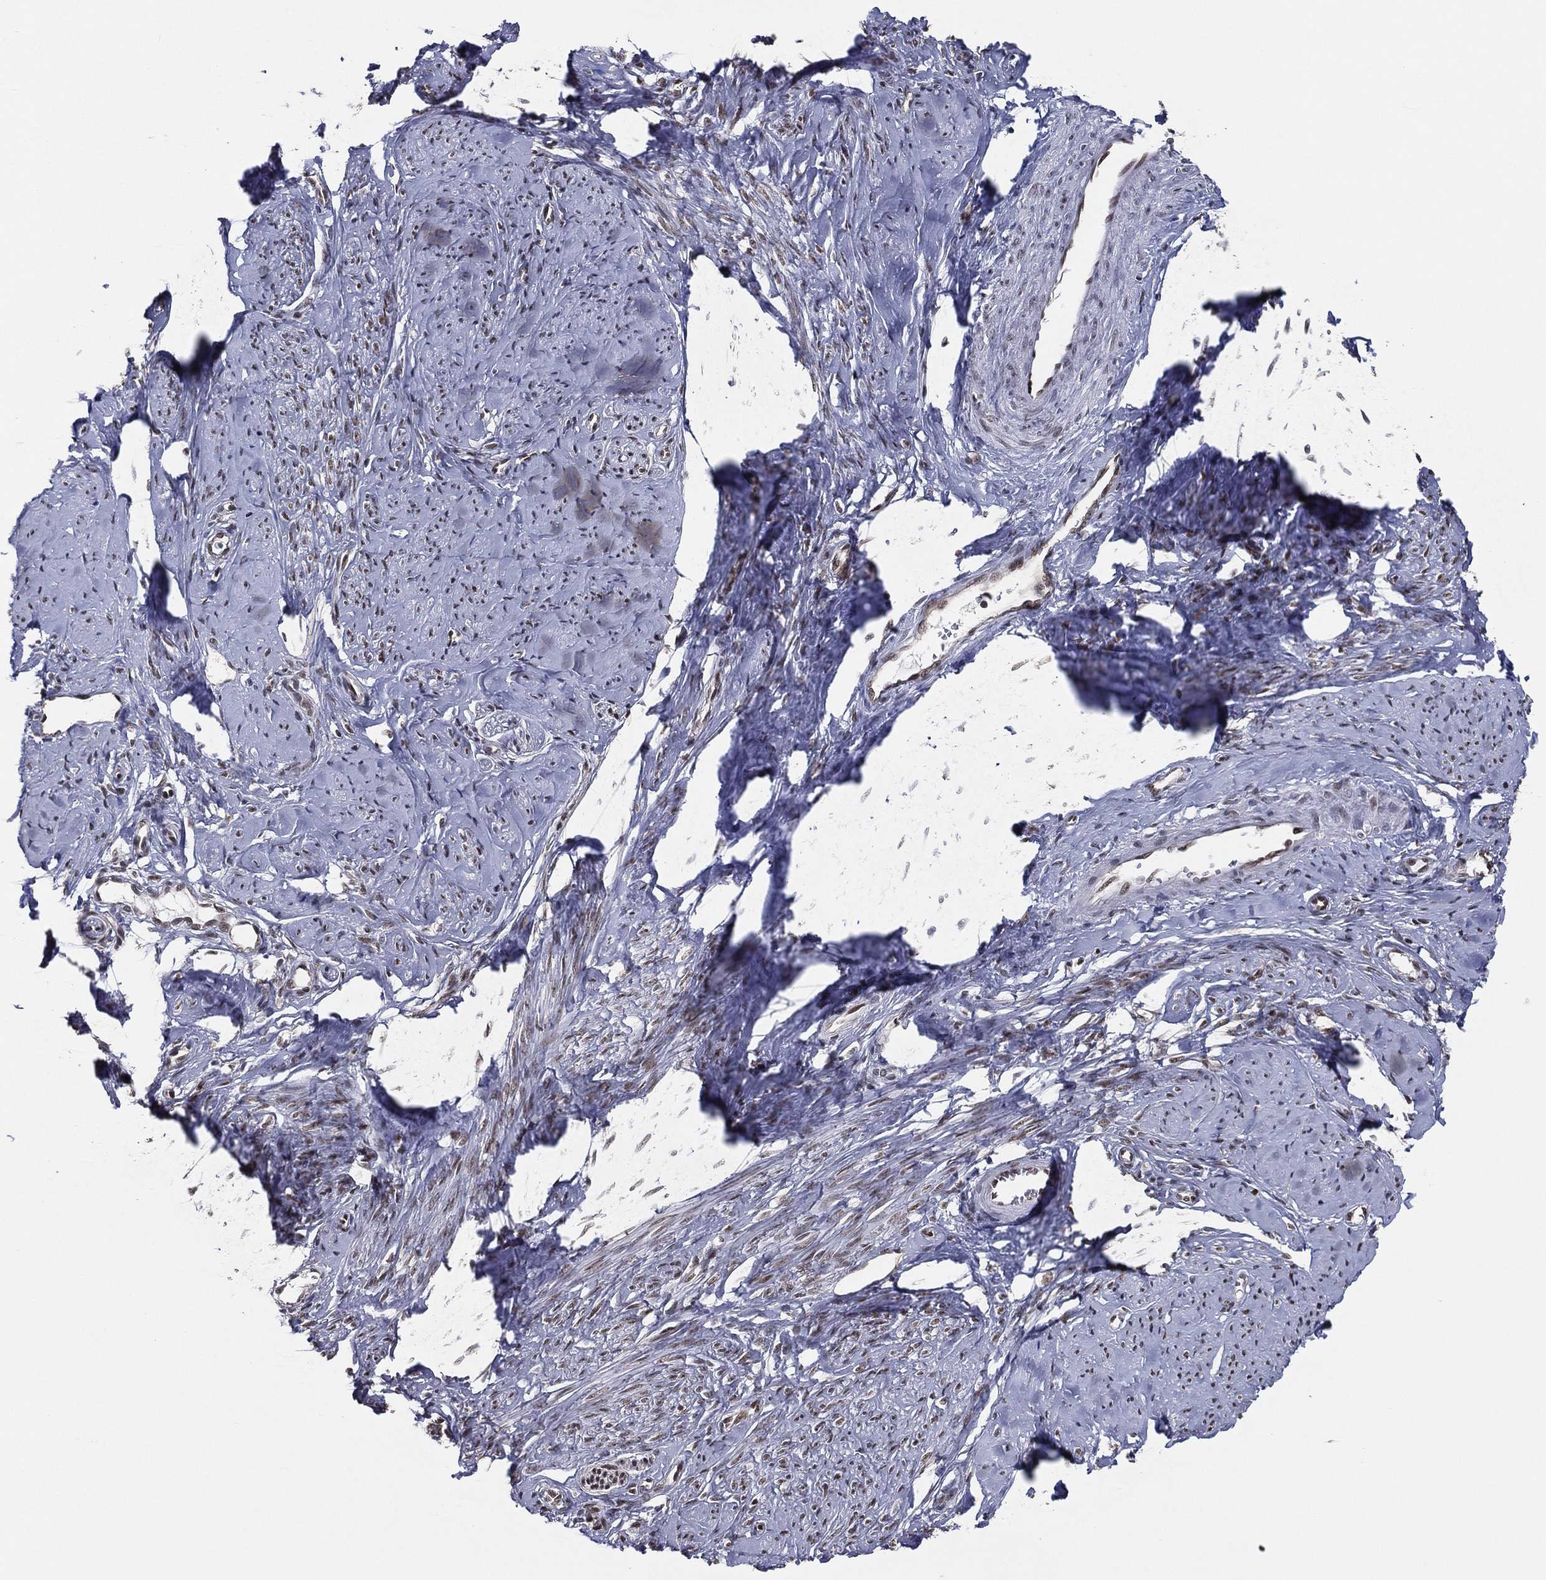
{"staining": {"intensity": "strong", "quantity": ">75%", "location": "nuclear"}, "tissue": "smooth muscle", "cell_type": "Smooth muscle cells", "image_type": "normal", "snomed": [{"axis": "morphology", "description": "Normal tissue, NOS"}, {"axis": "topography", "description": "Smooth muscle"}], "caption": "Protein analysis of unremarkable smooth muscle shows strong nuclear positivity in about >75% of smooth muscle cells.", "gene": "GPALPP1", "patient": {"sex": "female", "age": 48}}